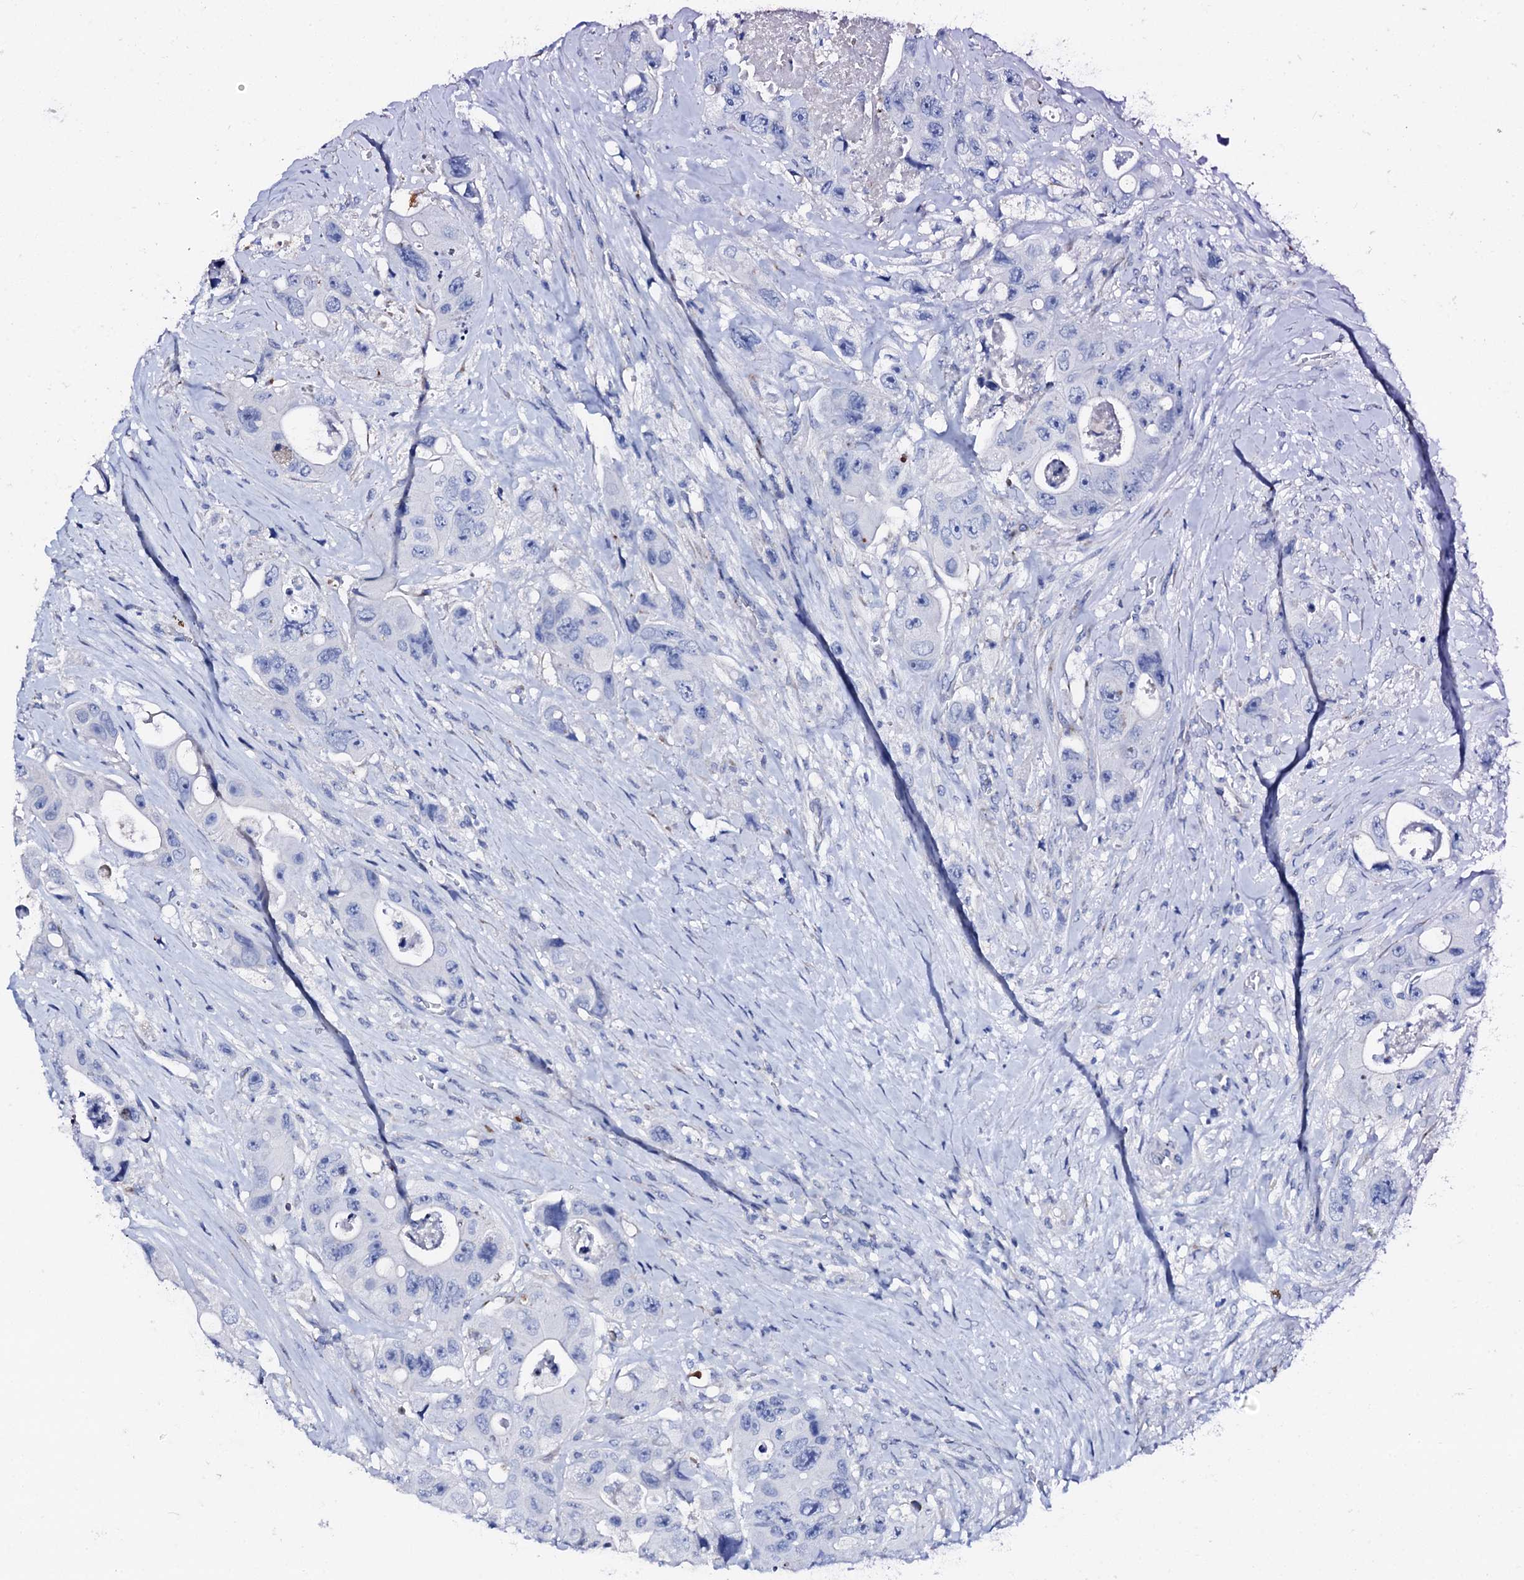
{"staining": {"intensity": "negative", "quantity": "none", "location": "none"}, "tissue": "colorectal cancer", "cell_type": "Tumor cells", "image_type": "cancer", "snomed": [{"axis": "morphology", "description": "Adenocarcinoma, NOS"}, {"axis": "topography", "description": "Colon"}], "caption": "Immunohistochemistry histopathology image of neoplastic tissue: colorectal cancer (adenocarcinoma) stained with DAB (3,3'-diaminobenzidine) demonstrates no significant protein staining in tumor cells.", "gene": "AMER2", "patient": {"sex": "female", "age": 46}}